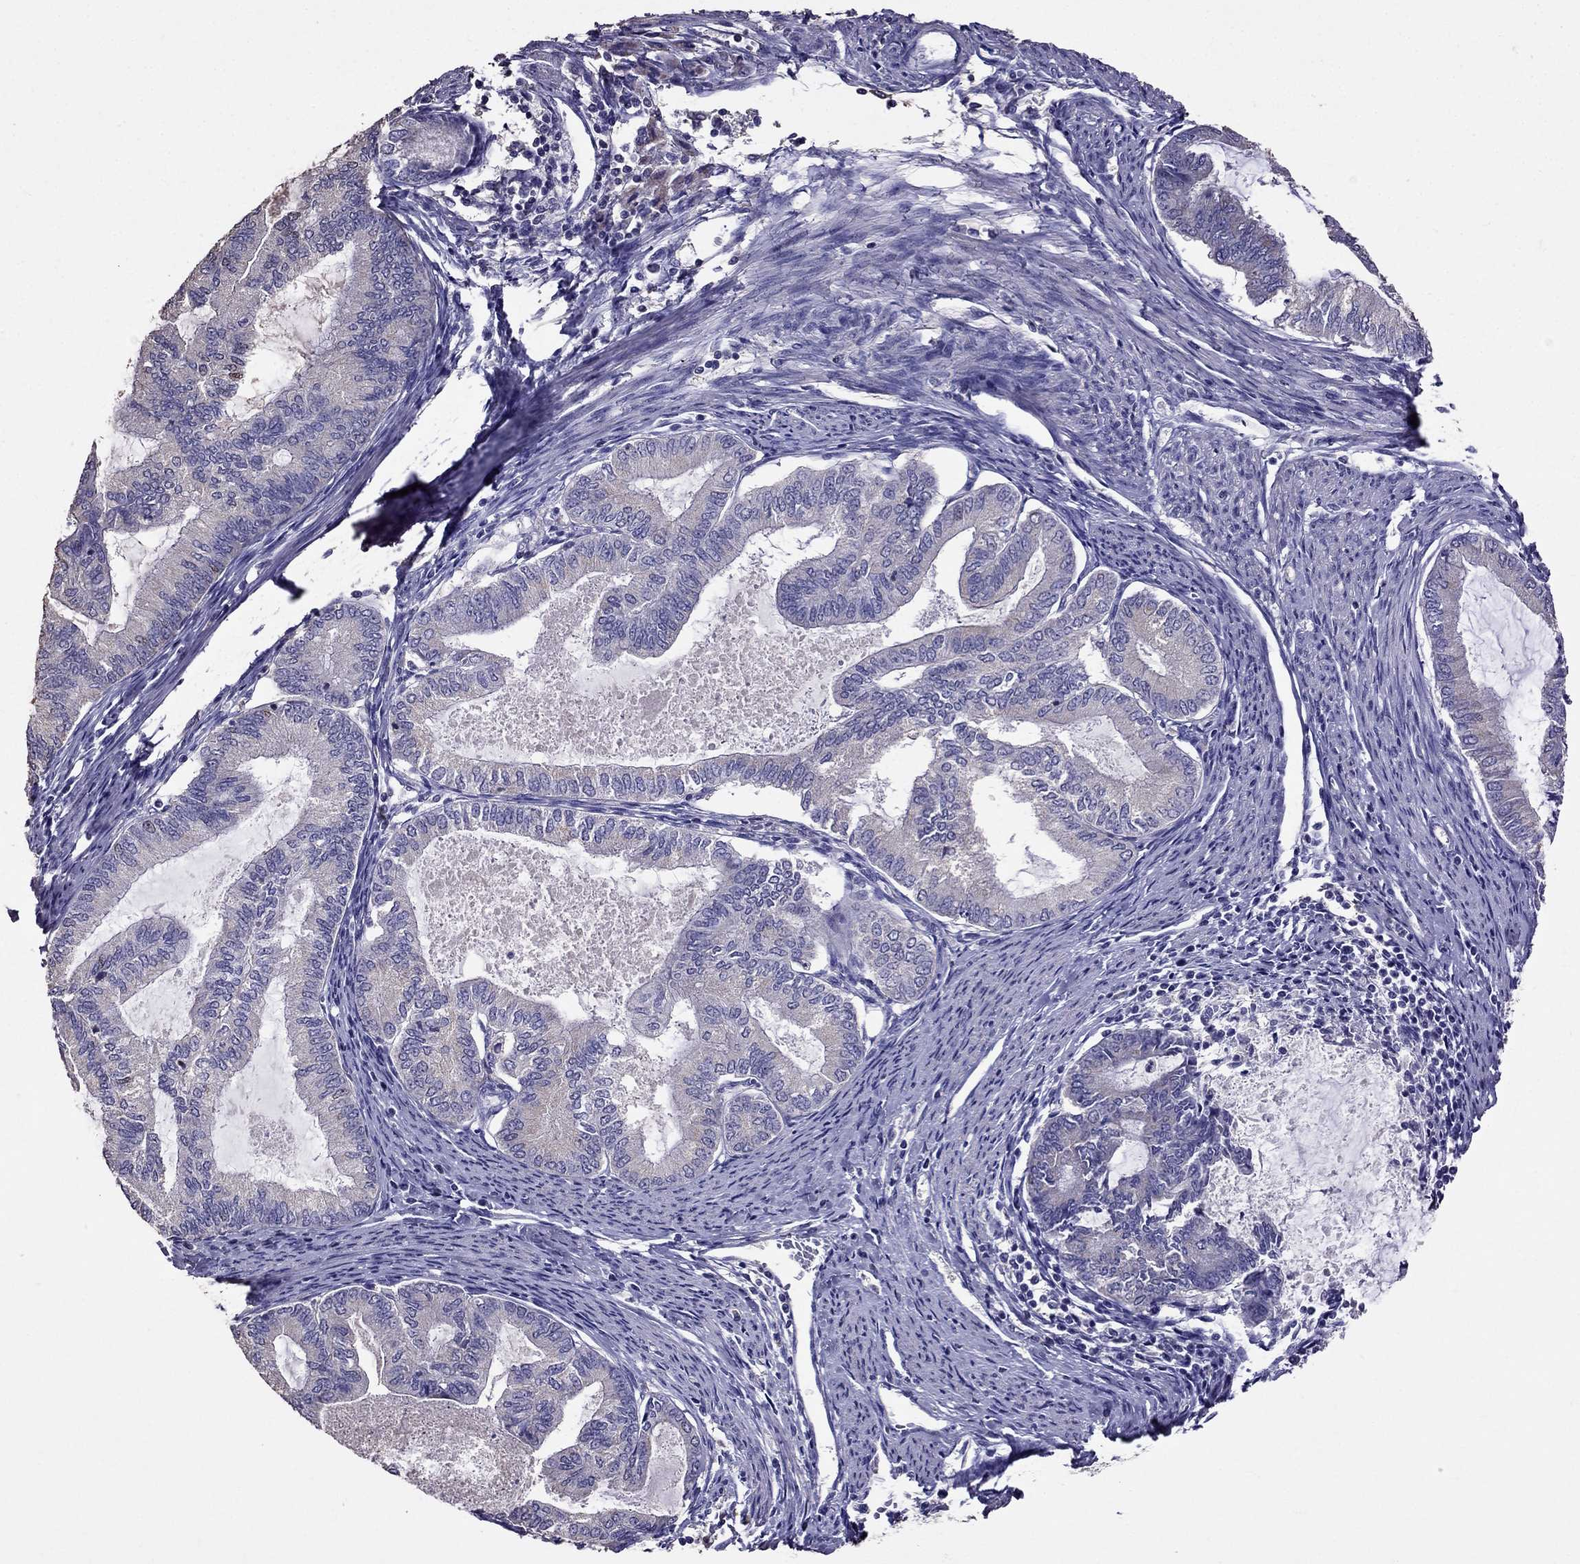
{"staining": {"intensity": "negative", "quantity": "none", "location": "none"}, "tissue": "endometrial cancer", "cell_type": "Tumor cells", "image_type": "cancer", "snomed": [{"axis": "morphology", "description": "Adenocarcinoma, NOS"}, {"axis": "topography", "description": "Endometrium"}], "caption": "Endometrial cancer (adenocarcinoma) was stained to show a protein in brown. There is no significant expression in tumor cells.", "gene": "NKX3-1", "patient": {"sex": "female", "age": 86}}